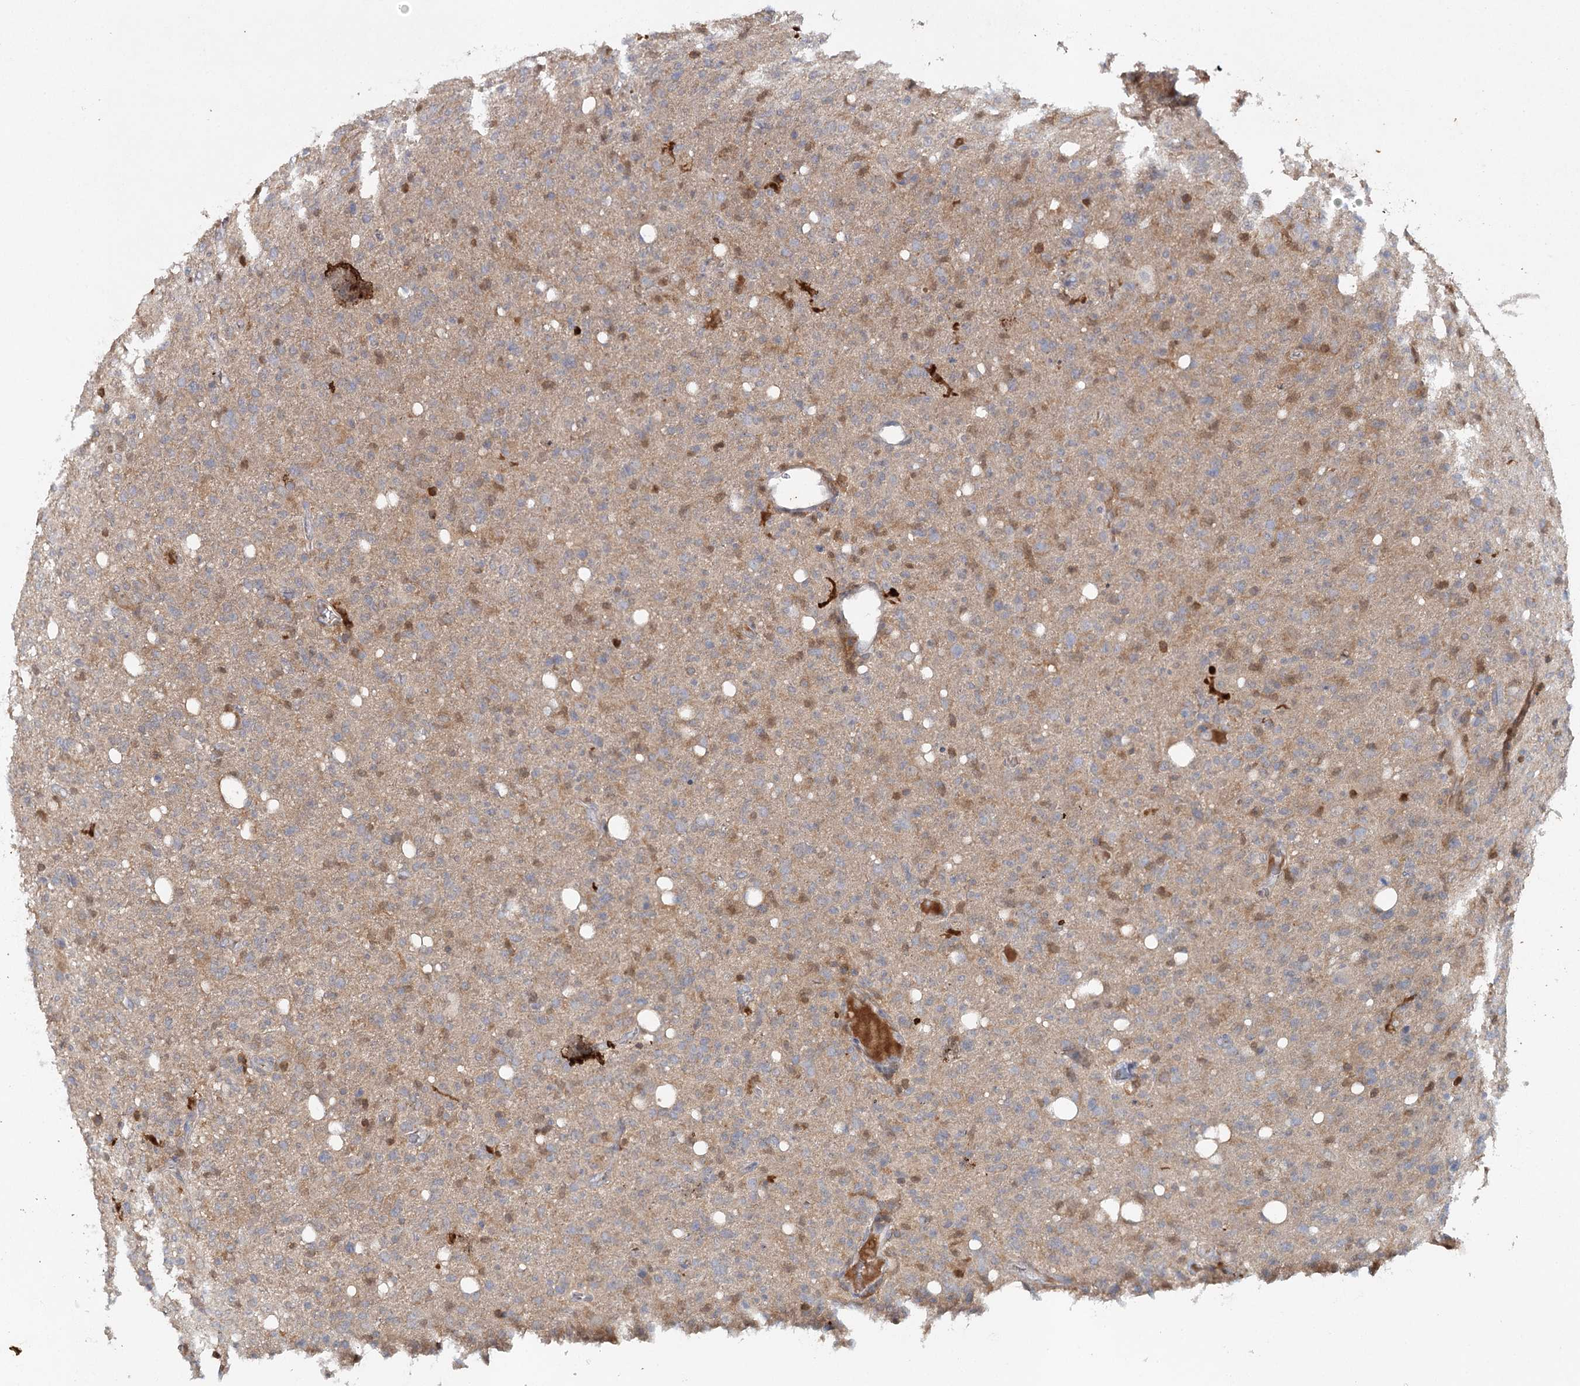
{"staining": {"intensity": "negative", "quantity": "none", "location": "none"}, "tissue": "glioma", "cell_type": "Tumor cells", "image_type": "cancer", "snomed": [{"axis": "morphology", "description": "Glioma, malignant, High grade"}, {"axis": "topography", "description": "Brain"}], "caption": "High power microscopy image of an immunohistochemistry photomicrograph of high-grade glioma (malignant), revealing no significant positivity in tumor cells.", "gene": "SLC41A2", "patient": {"sex": "female", "age": 57}}